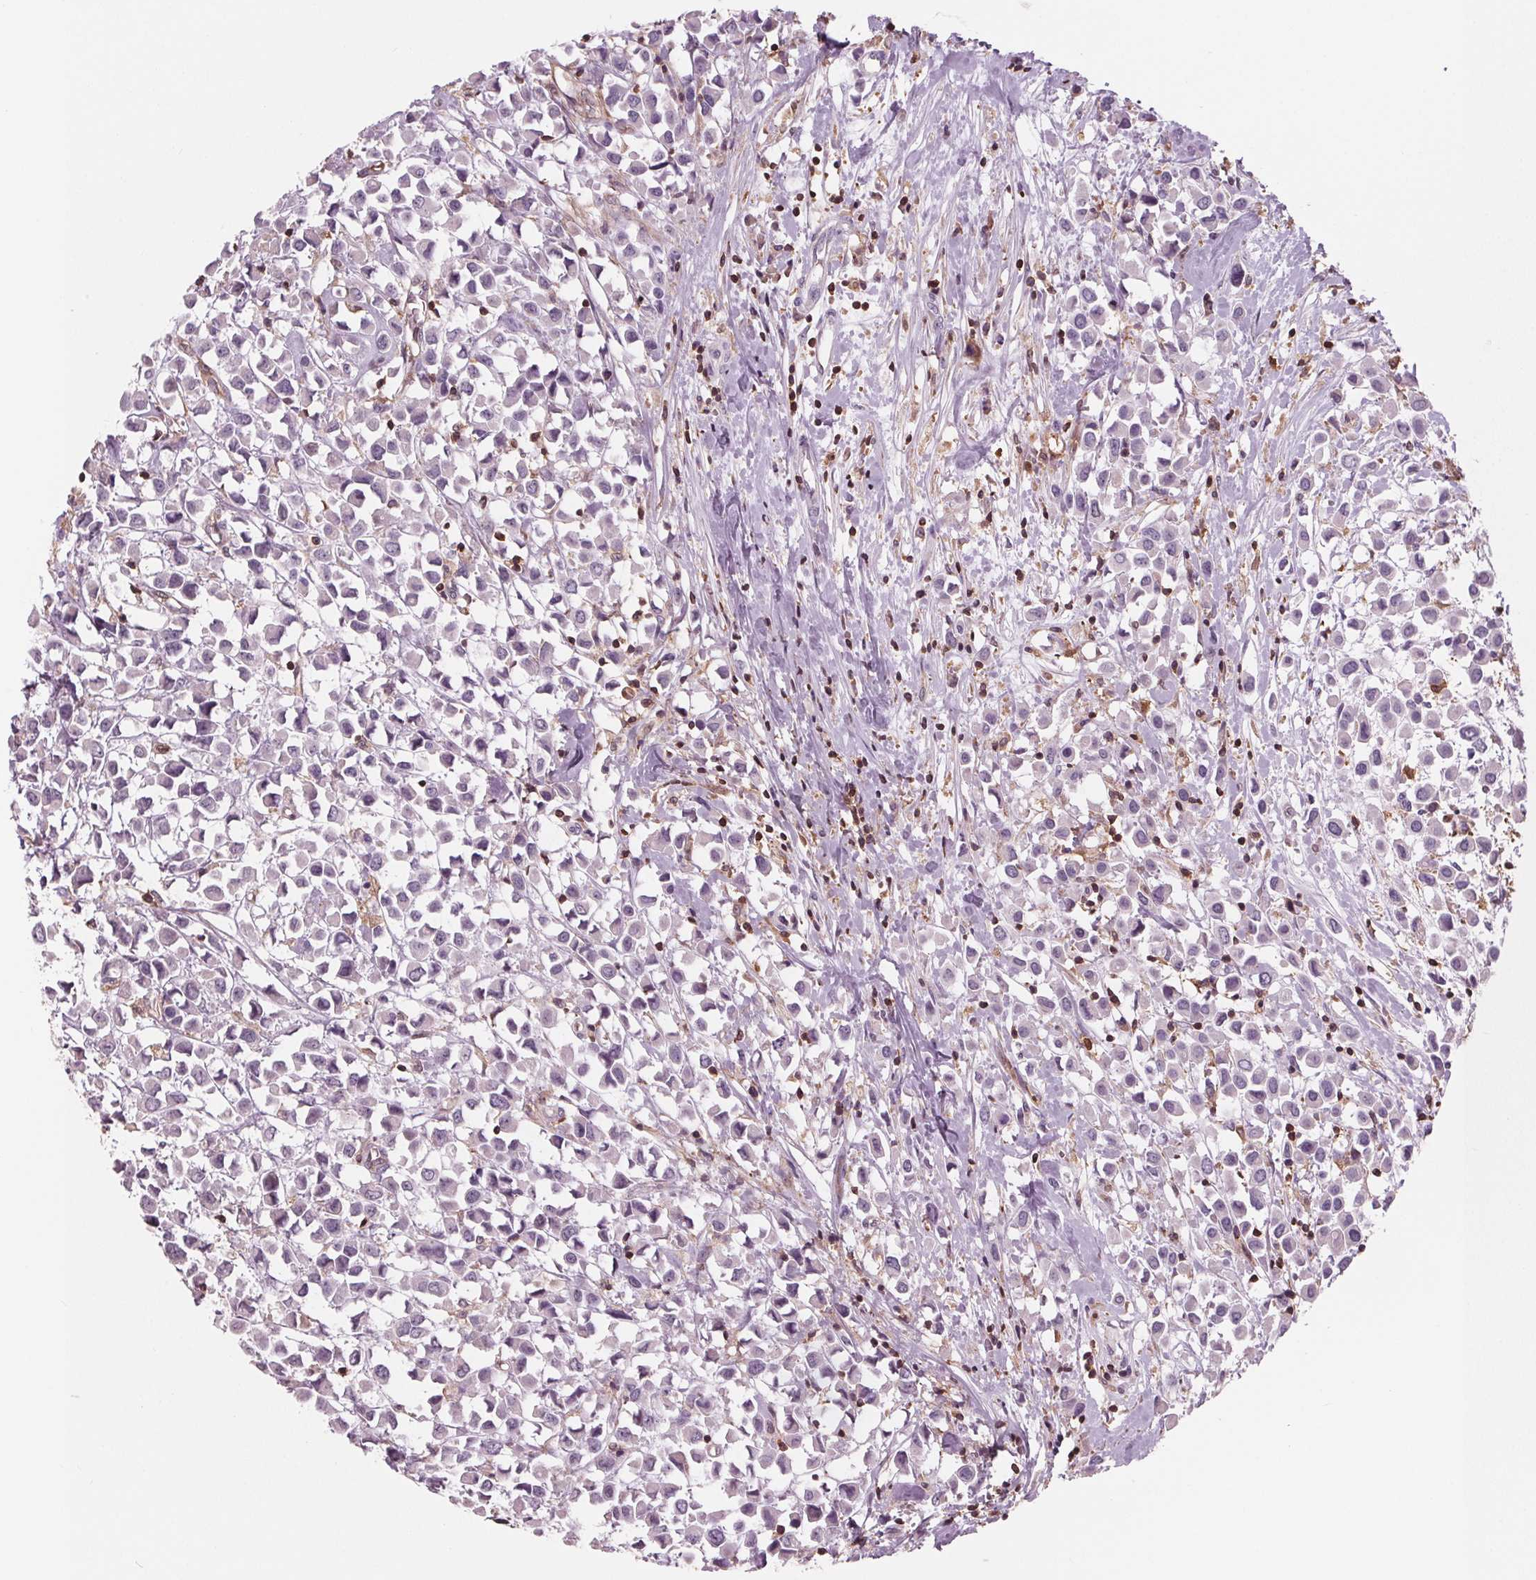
{"staining": {"intensity": "negative", "quantity": "none", "location": "none"}, "tissue": "breast cancer", "cell_type": "Tumor cells", "image_type": "cancer", "snomed": [{"axis": "morphology", "description": "Duct carcinoma"}, {"axis": "topography", "description": "Breast"}], "caption": "High power microscopy image of an immunohistochemistry micrograph of intraductal carcinoma (breast), revealing no significant positivity in tumor cells. Brightfield microscopy of IHC stained with DAB (brown) and hematoxylin (blue), captured at high magnification.", "gene": "ARHGAP25", "patient": {"sex": "female", "age": 61}}